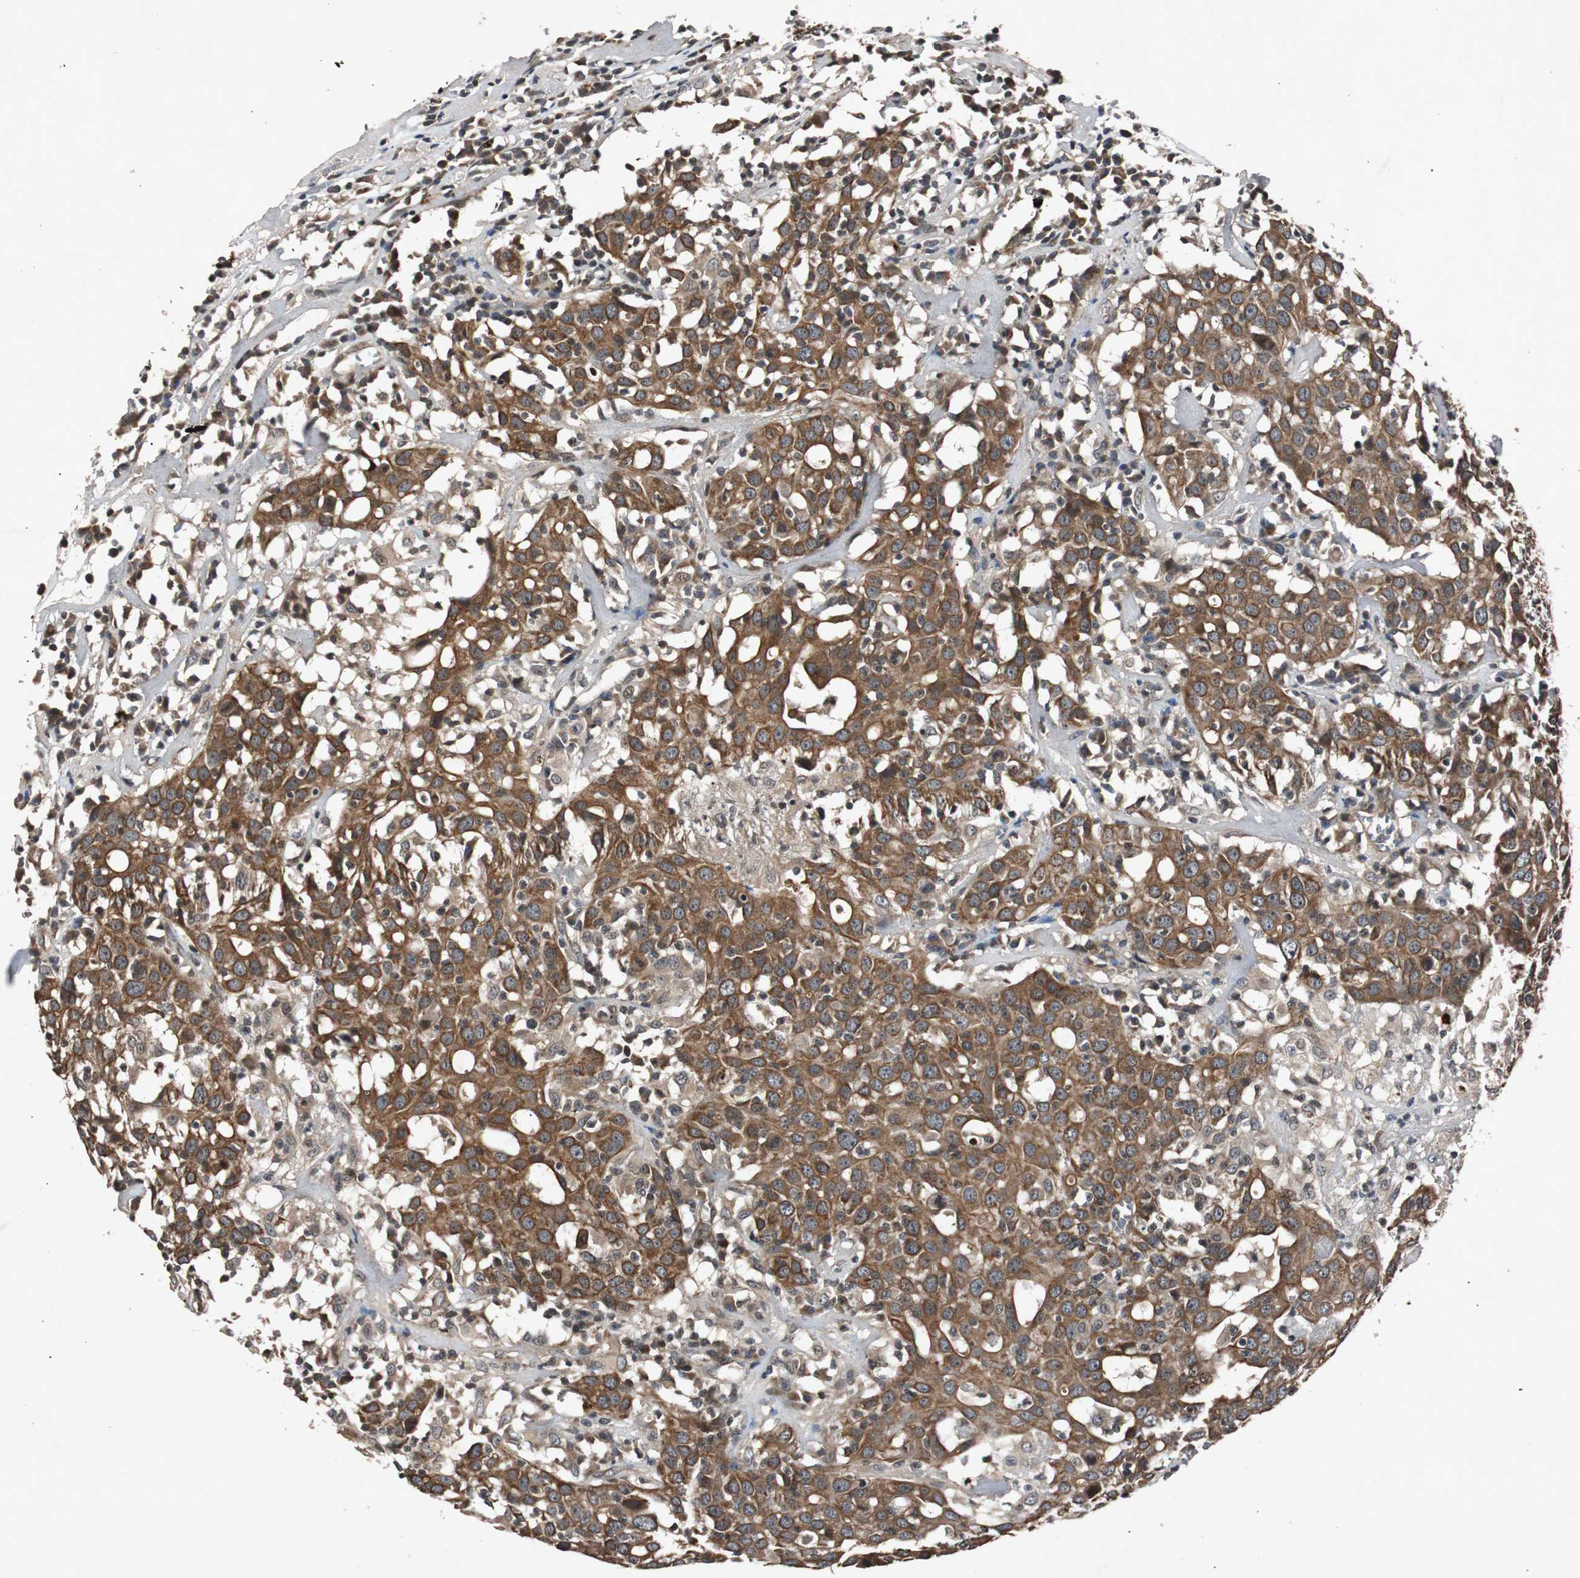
{"staining": {"intensity": "strong", "quantity": ">75%", "location": "cytoplasmic/membranous"}, "tissue": "head and neck cancer", "cell_type": "Tumor cells", "image_type": "cancer", "snomed": [{"axis": "morphology", "description": "Adenocarcinoma, NOS"}, {"axis": "topography", "description": "Salivary gland"}, {"axis": "topography", "description": "Head-Neck"}], "caption": "This is an image of IHC staining of adenocarcinoma (head and neck), which shows strong positivity in the cytoplasmic/membranous of tumor cells.", "gene": "SLIT2", "patient": {"sex": "female", "age": 65}}